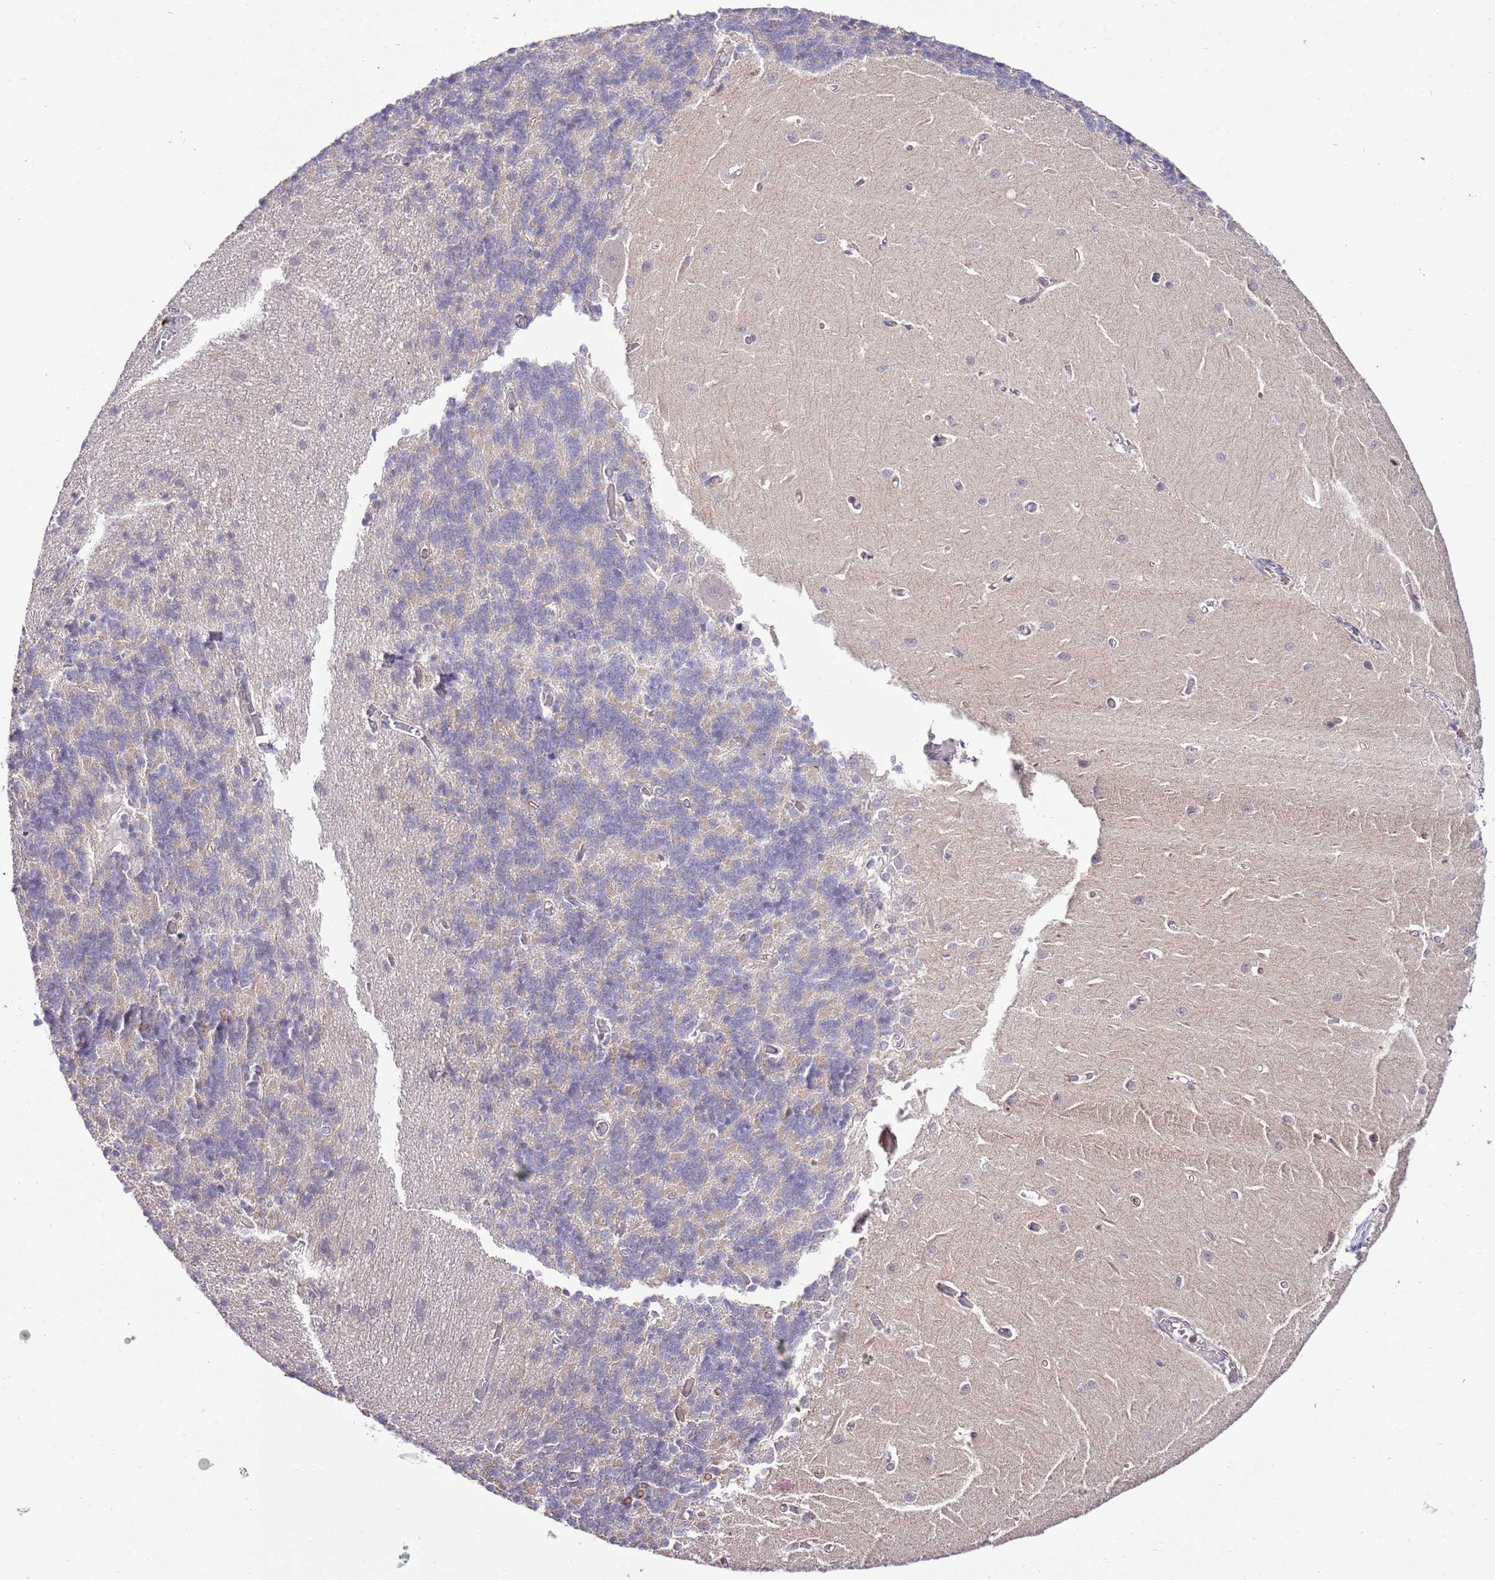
{"staining": {"intensity": "negative", "quantity": "none", "location": "none"}, "tissue": "cerebellum", "cell_type": "Cells in granular layer", "image_type": "normal", "snomed": [{"axis": "morphology", "description": "Normal tissue, NOS"}, {"axis": "topography", "description": "Cerebellum"}], "caption": "This is an immunohistochemistry histopathology image of unremarkable cerebellum. There is no expression in cells in granular layer.", "gene": "EFHD1", "patient": {"sex": "male", "age": 37}}